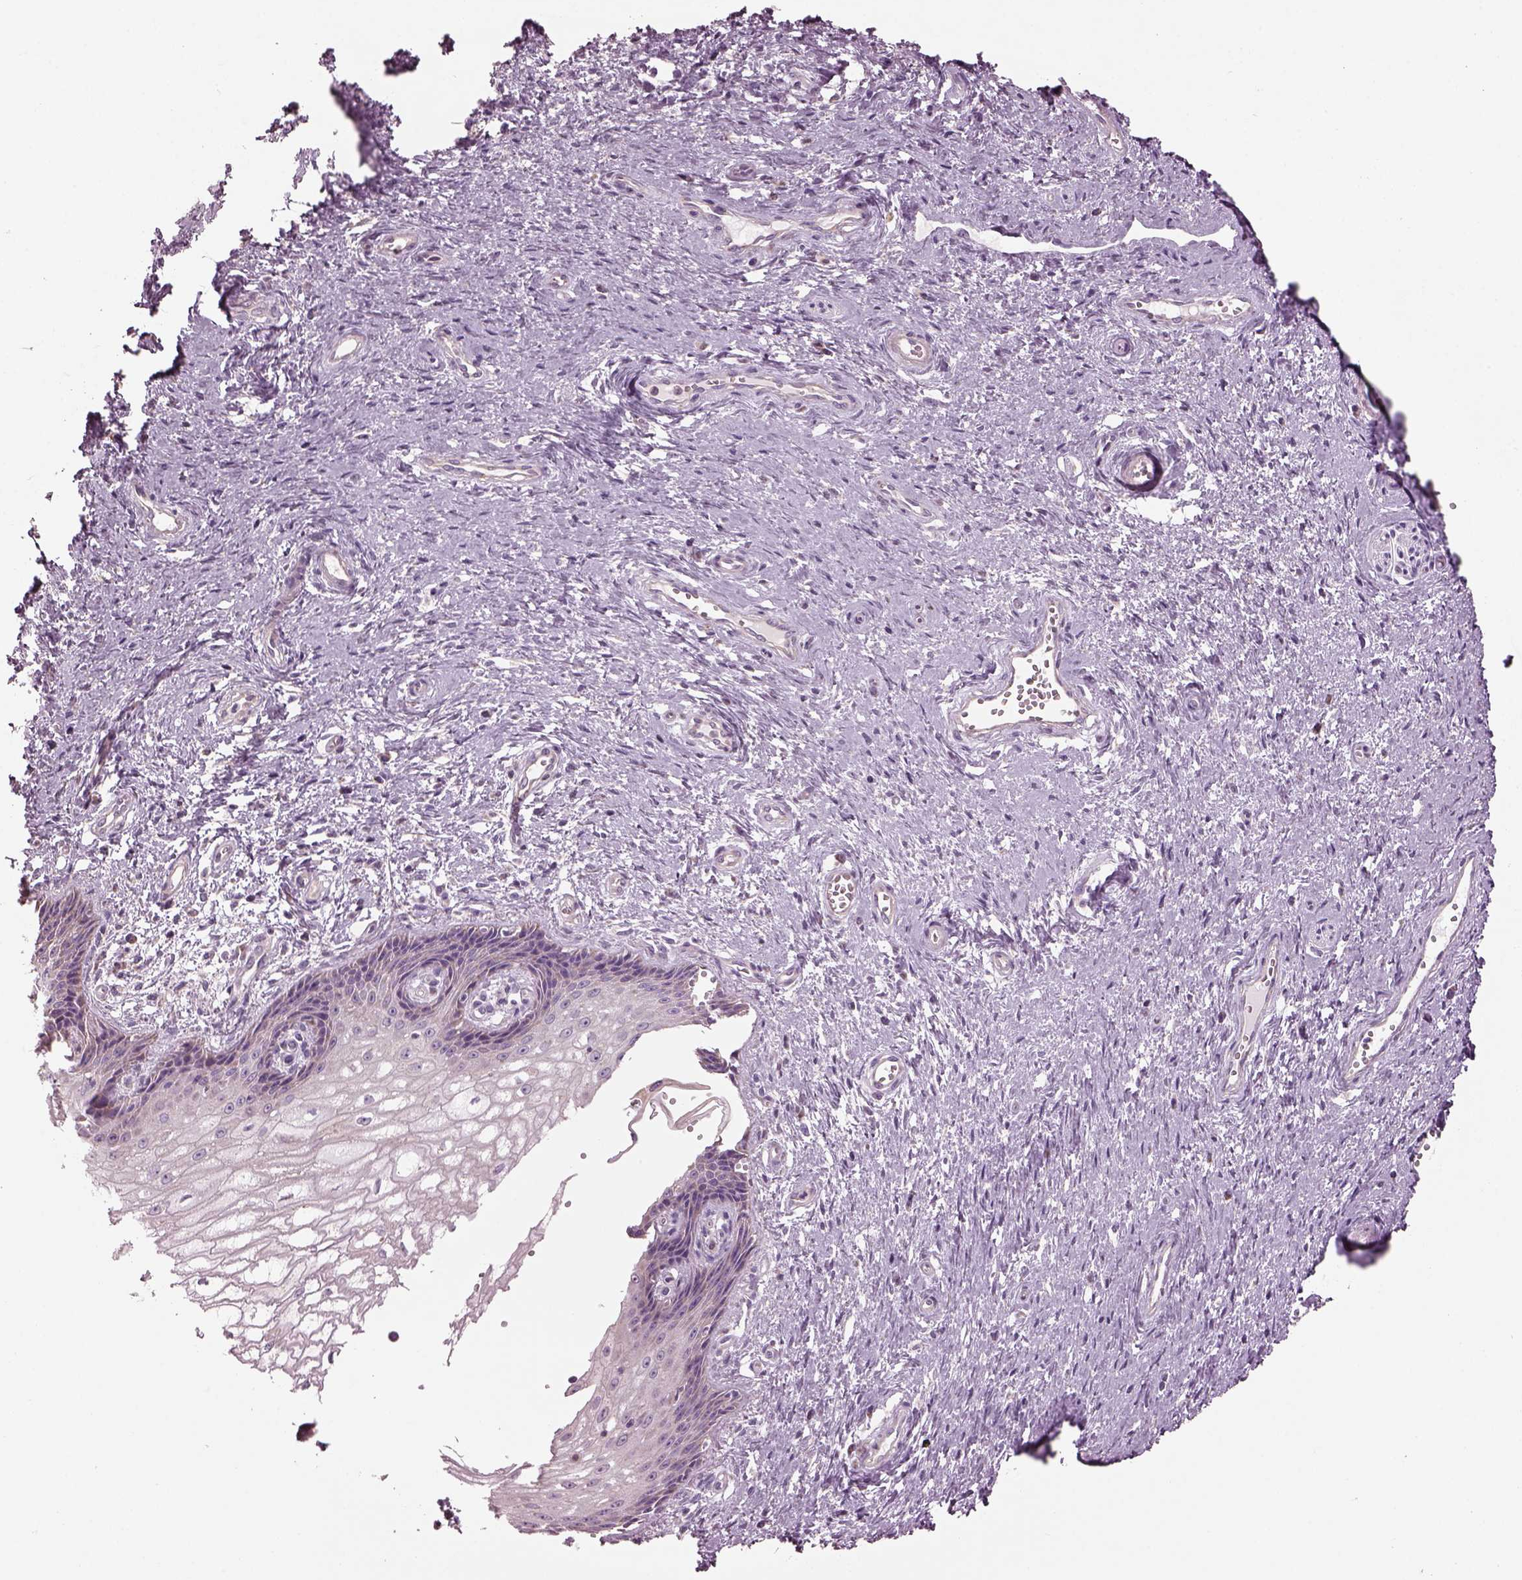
{"staining": {"intensity": "negative", "quantity": "none", "location": "none"}, "tissue": "cervical cancer", "cell_type": "Tumor cells", "image_type": "cancer", "snomed": [{"axis": "morphology", "description": "Squamous cell carcinoma, NOS"}, {"axis": "topography", "description": "Cervix"}], "caption": "Tumor cells show no significant protein expression in cervical cancer.", "gene": "SPATA7", "patient": {"sex": "female", "age": 30}}